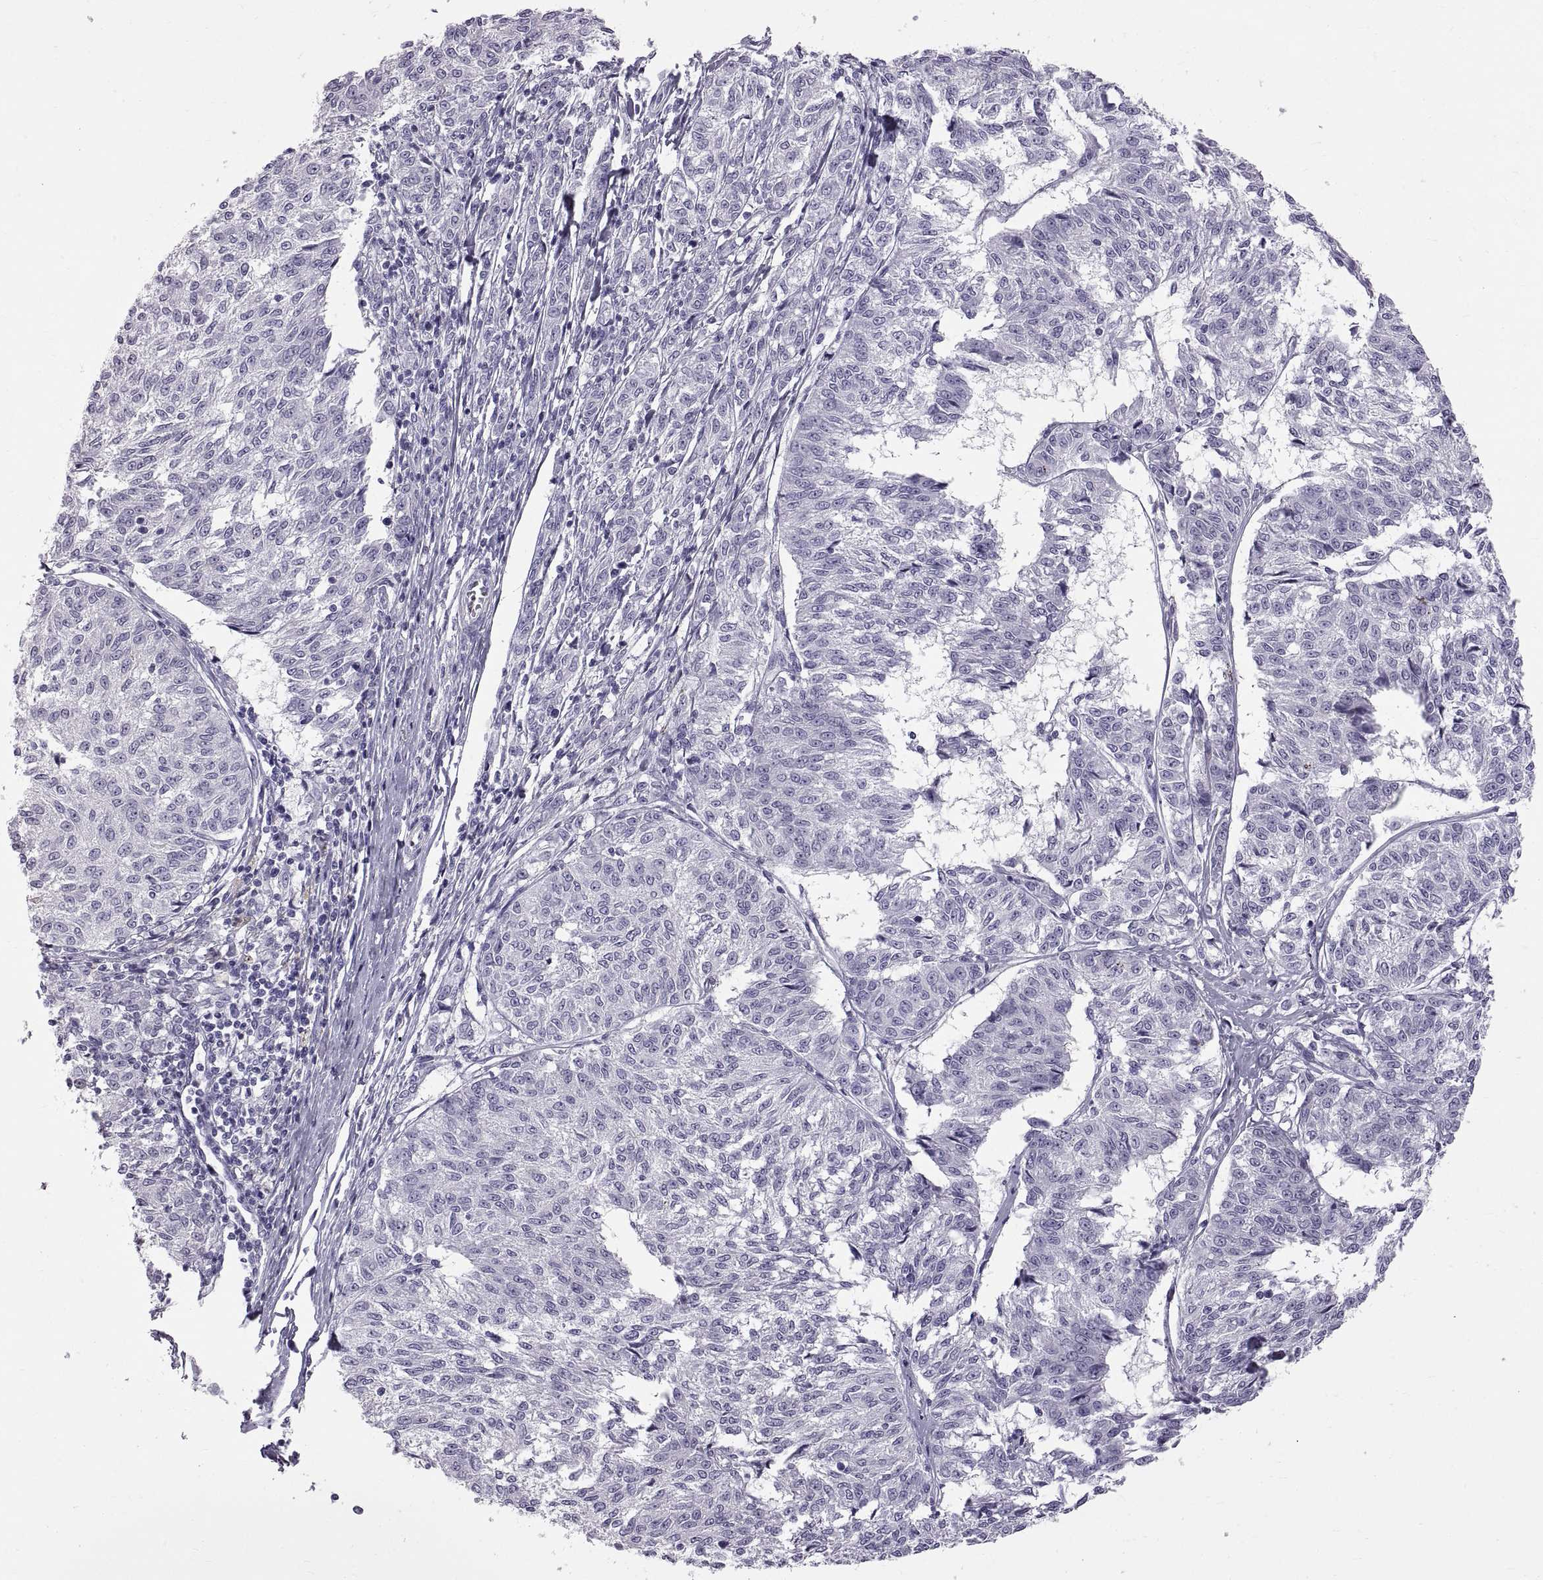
{"staining": {"intensity": "negative", "quantity": "none", "location": "none"}, "tissue": "melanoma", "cell_type": "Tumor cells", "image_type": "cancer", "snomed": [{"axis": "morphology", "description": "Malignant melanoma, NOS"}, {"axis": "topography", "description": "Skin"}], "caption": "Tumor cells are negative for protein expression in human malignant melanoma.", "gene": "WFDC8", "patient": {"sex": "female", "age": 72}}